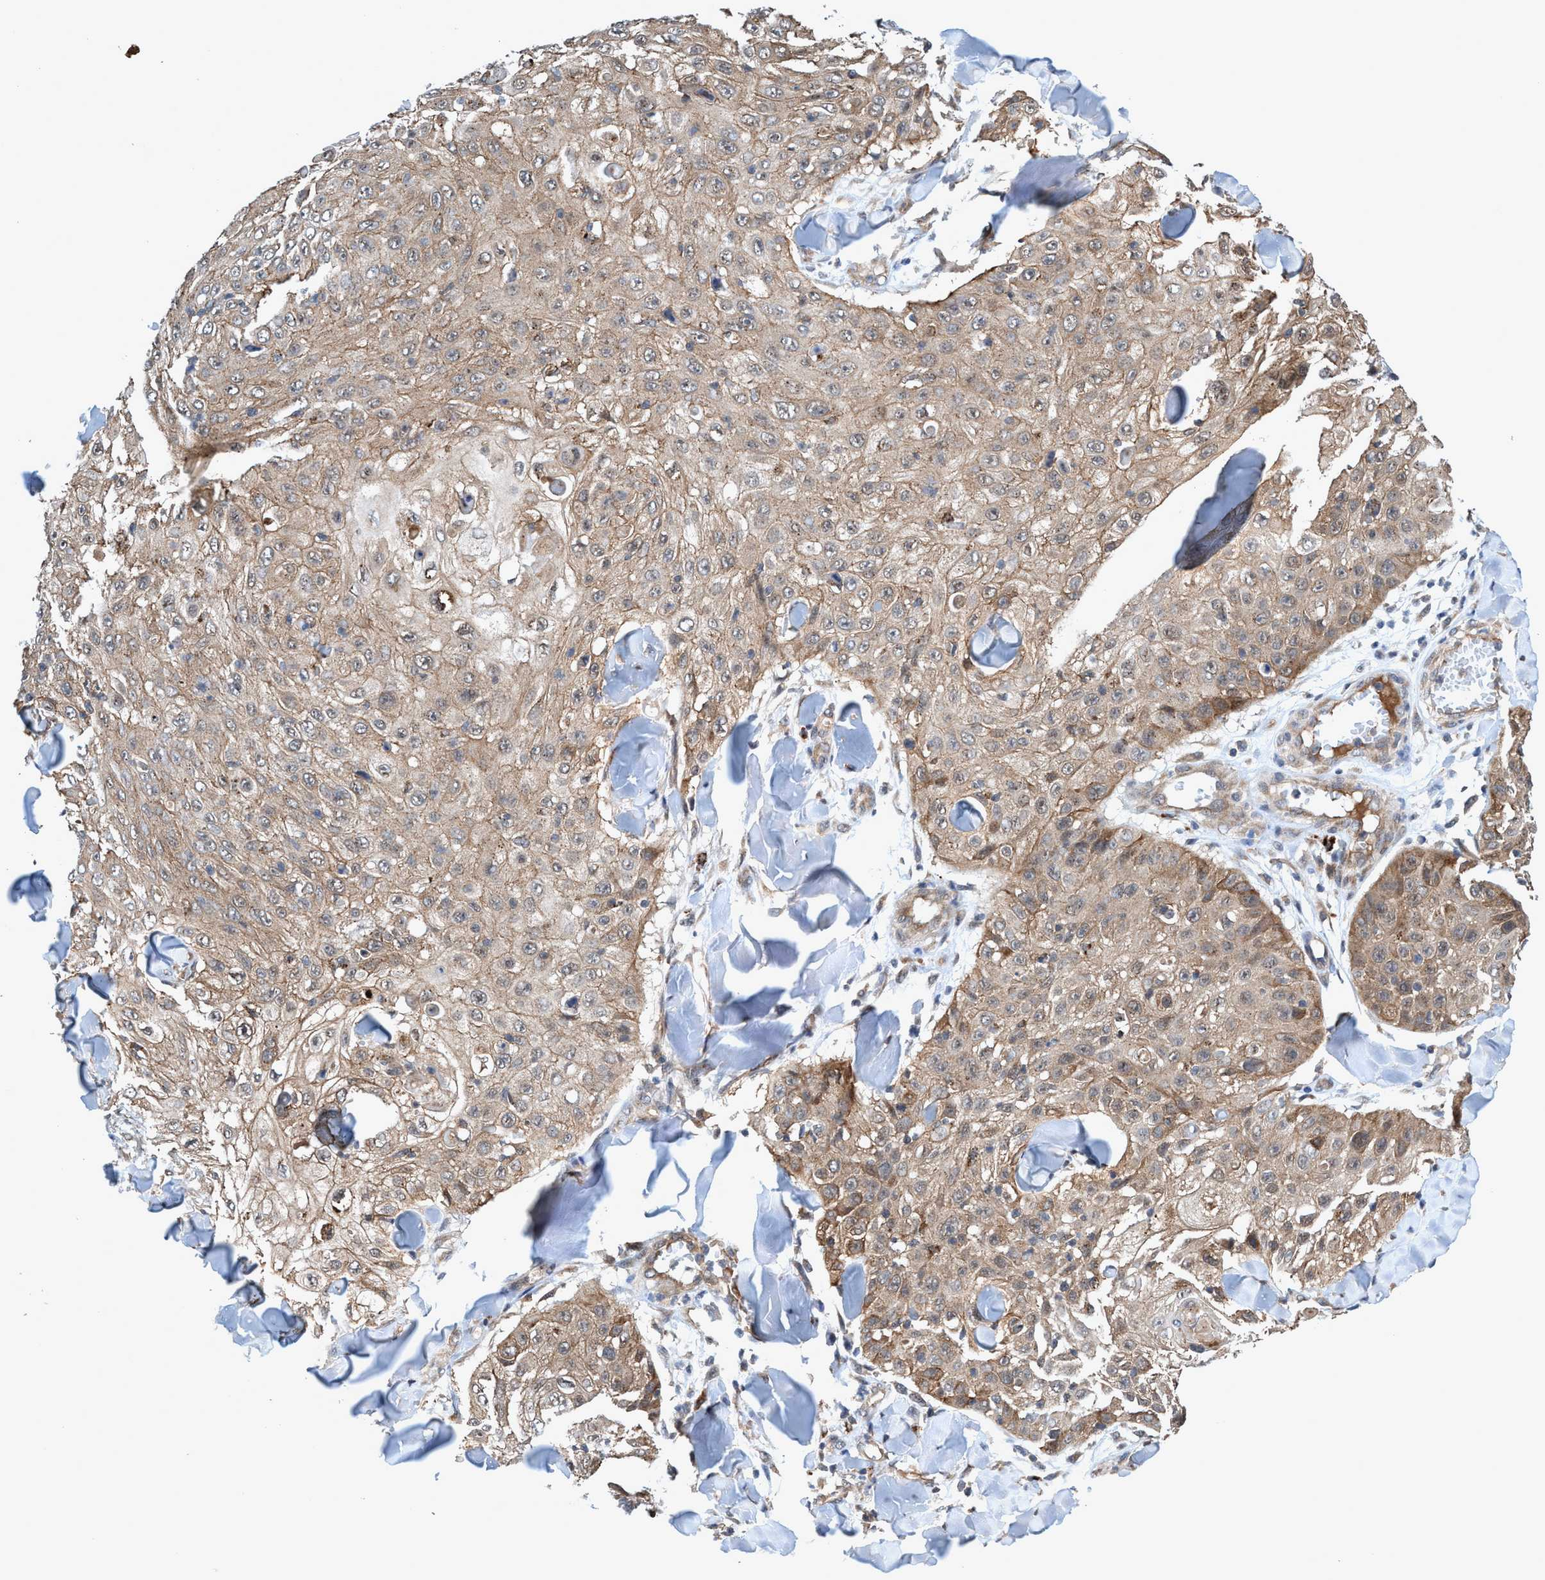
{"staining": {"intensity": "weak", "quantity": ">75%", "location": "cytoplasmic/membranous"}, "tissue": "skin cancer", "cell_type": "Tumor cells", "image_type": "cancer", "snomed": [{"axis": "morphology", "description": "Squamous cell carcinoma, NOS"}, {"axis": "topography", "description": "Skin"}], "caption": "Immunohistochemistry (DAB (3,3'-diaminobenzidine)) staining of skin cancer reveals weak cytoplasmic/membranous protein positivity in about >75% of tumor cells.", "gene": "TRIM65", "patient": {"sex": "male", "age": 86}}